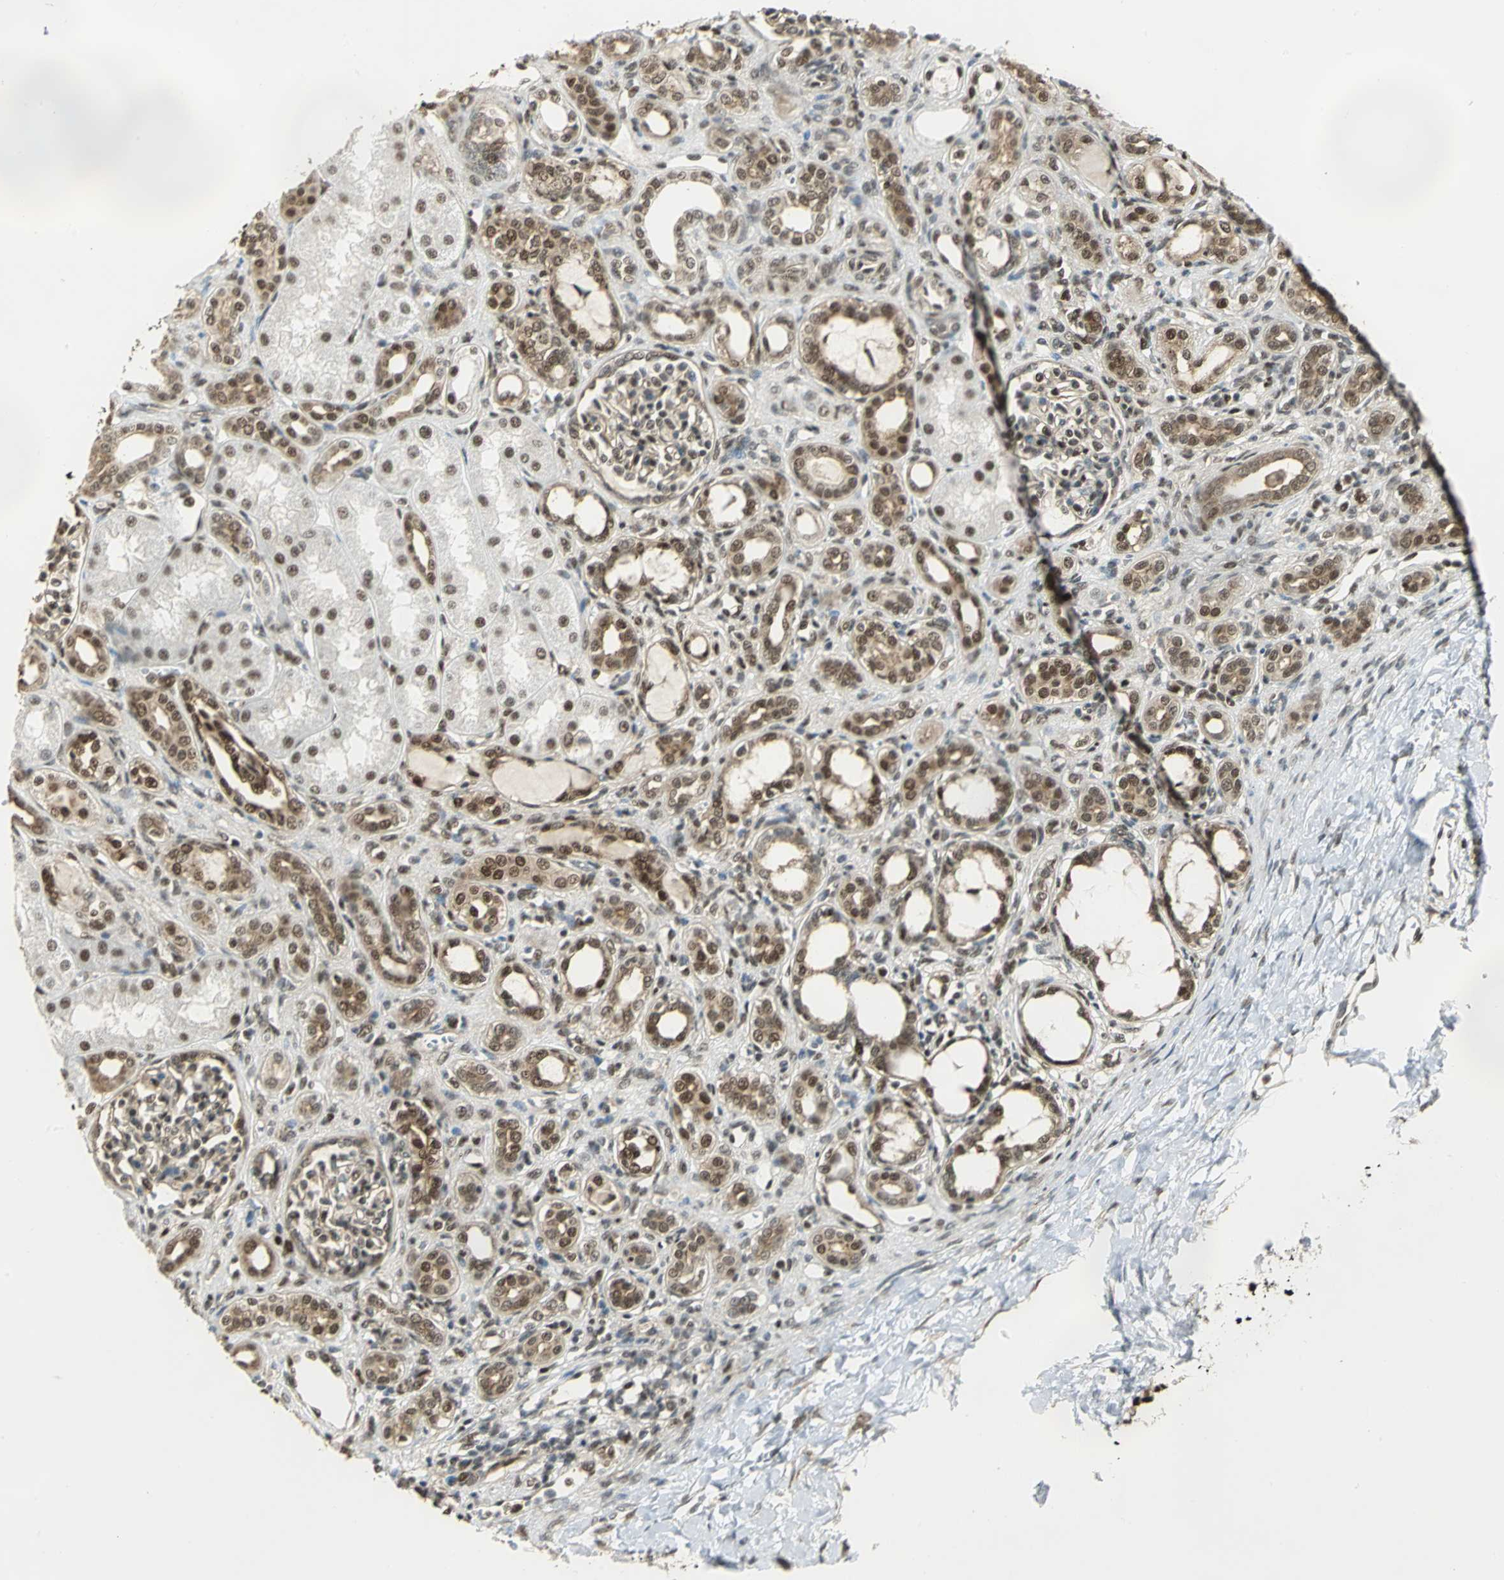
{"staining": {"intensity": "weak", "quantity": "25%-75%", "location": "cytoplasmic/membranous,nuclear"}, "tissue": "kidney", "cell_type": "Cells in glomeruli", "image_type": "normal", "snomed": [{"axis": "morphology", "description": "Normal tissue, NOS"}, {"axis": "topography", "description": "Kidney"}], "caption": "Immunohistochemistry of benign kidney displays low levels of weak cytoplasmic/membranous,nuclear staining in about 25%-75% of cells in glomeruli.", "gene": "DDX5", "patient": {"sex": "male", "age": 7}}